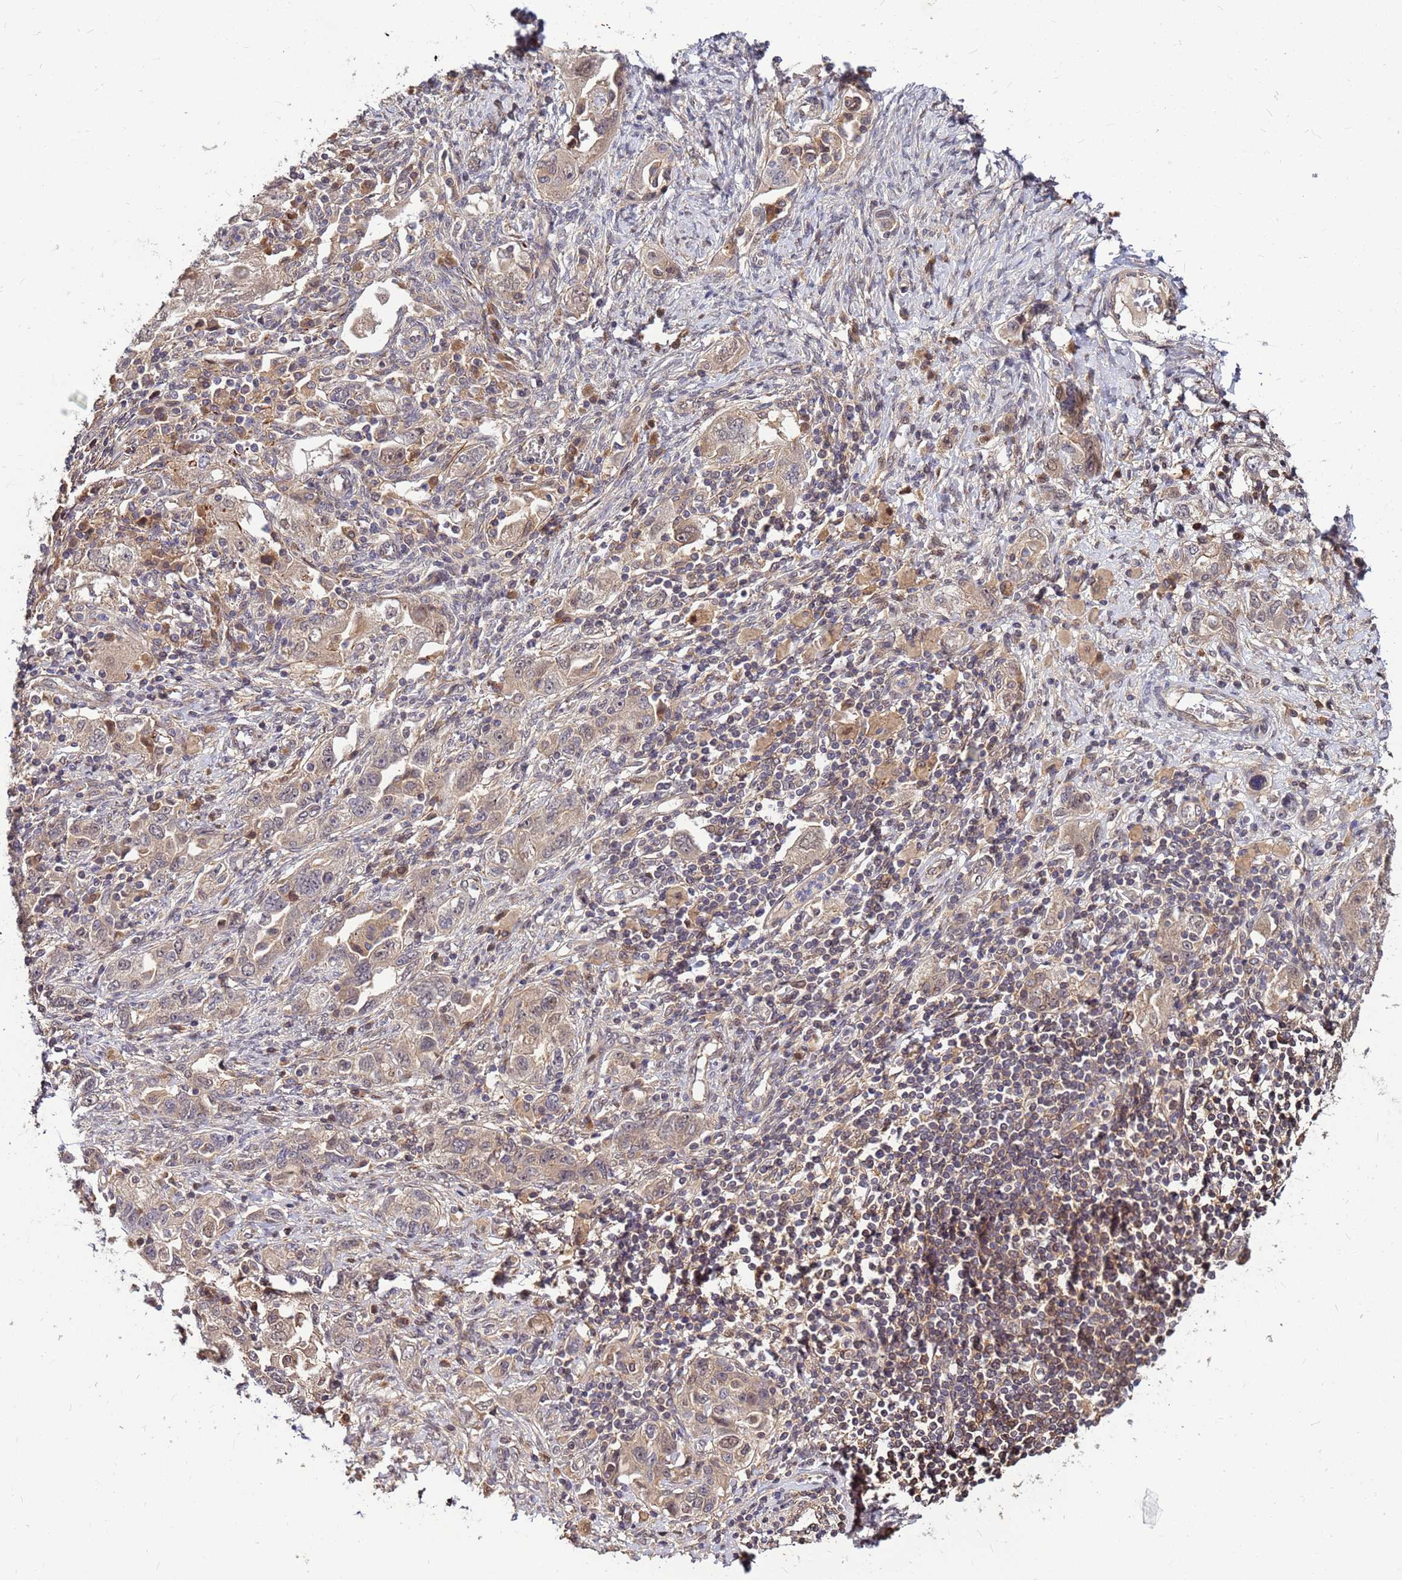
{"staining": {"intensity": "weak", "quantity": "25%-75%", "location": "cytoplasmic/membranous"}, "tissue": "ovarian cancer", "cell_type": "Tumor cells", "image_type": "cancer", "snomed": [{"axis": "morphology", "description": "Carcinoma, NOS"}, {"axis": "morphology", "description": "Cystadenocarcinoma, serous, NOS"}, {"axis": "topography", "description": "Ovary"}], "caption": "An immunohistochemistry micrograph of tumor tissue is shown. Protein staining in brown shows weak cytoplasmic/membranous positivity in ovarian cancer within tumor cells.", "gene": "DUS4L", "patient": {"sex": "female", "age": 69}}